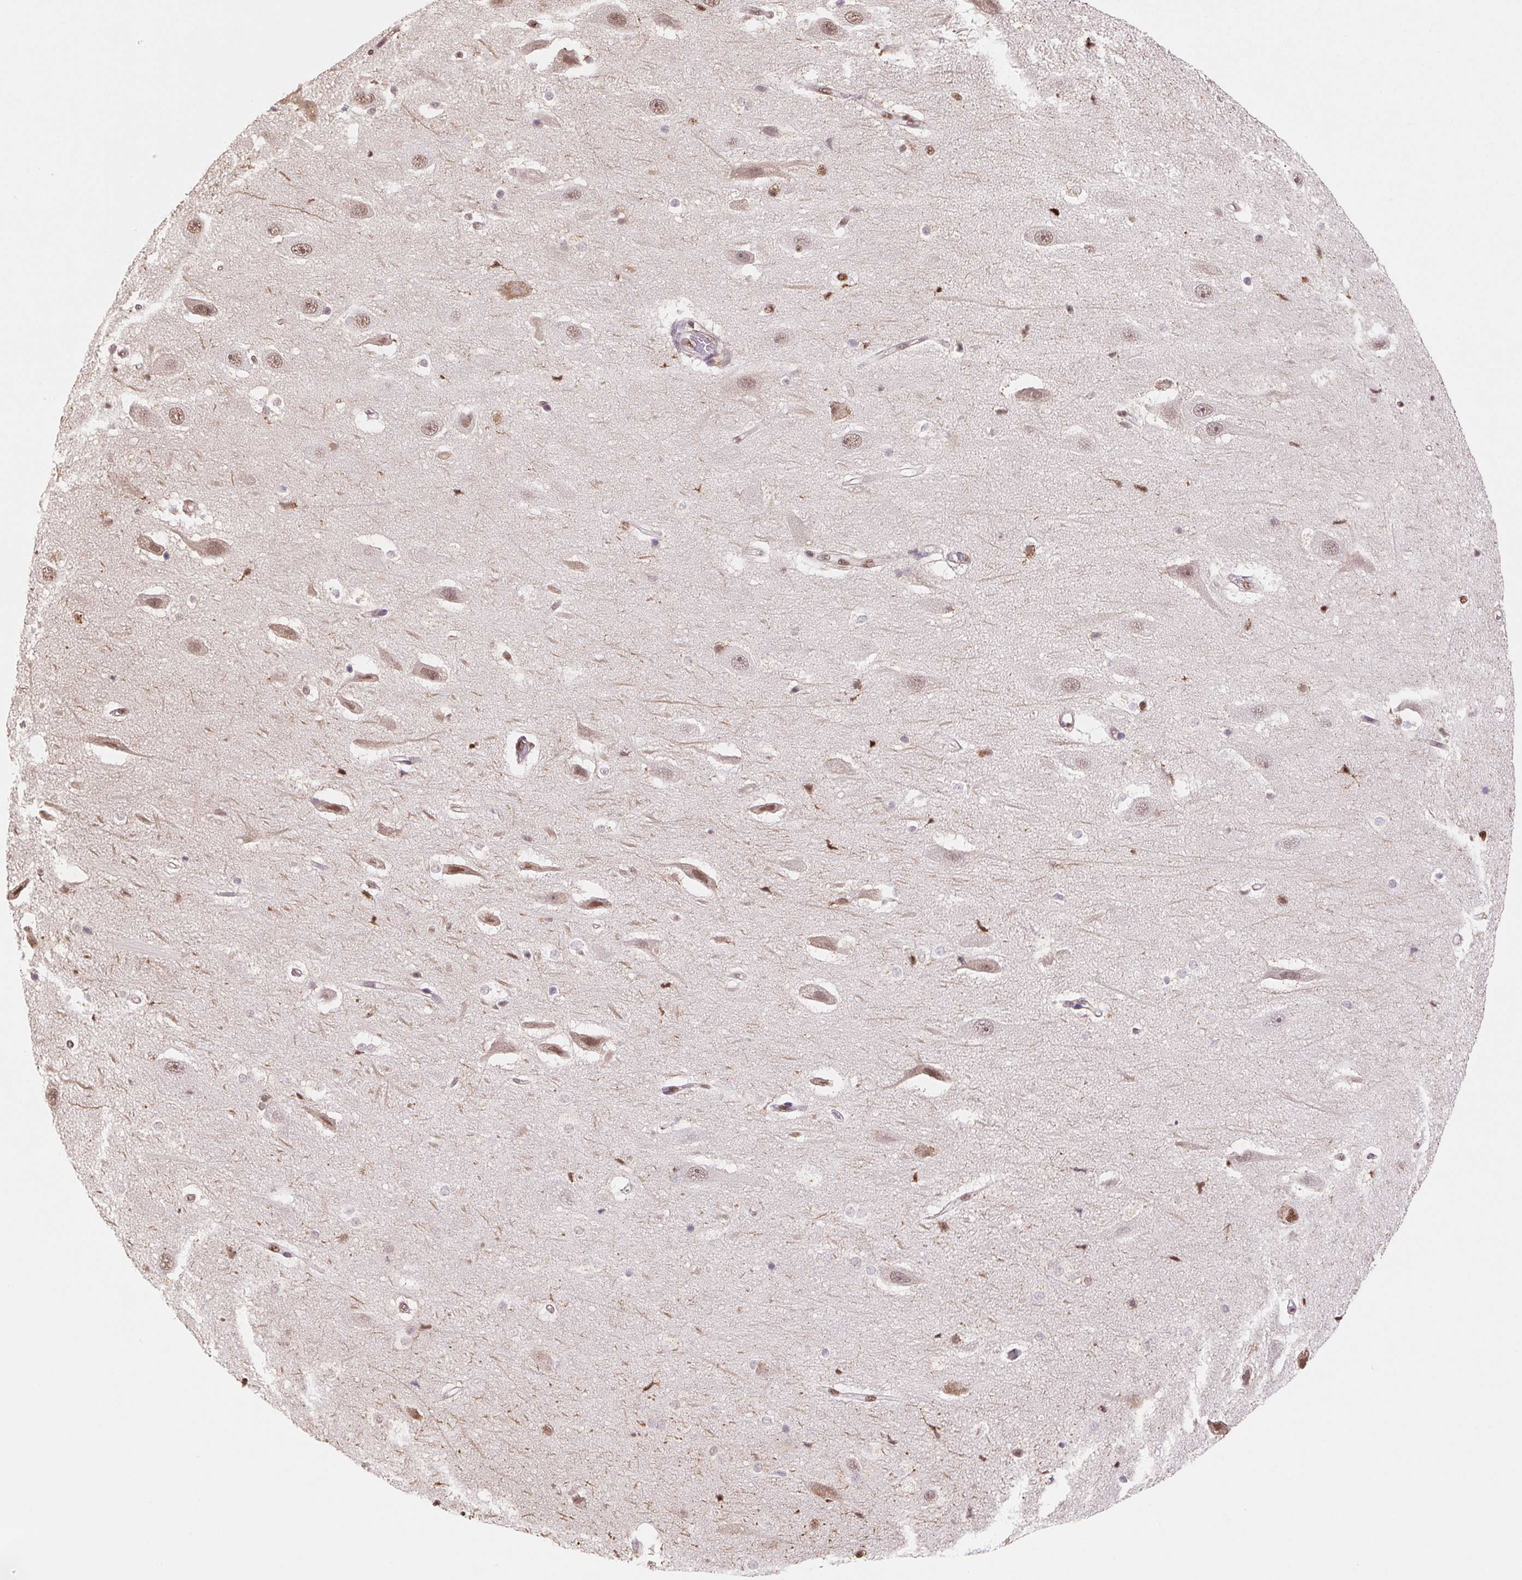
{"staining": {"intensity": "strong", "quantity": "25%-75%", "location": "nuclear"}, "tissue": "hippocampus", "cell_type": "Glial cells", "image_type": "normal", "snomed": [{"axis": "morphology", "description": "Normal tissue, NOS"}, {"axis": "topography", "description": "Hippocampus"}], "caption": "DAB (3,3'-diaminobenzidine) immunohistochemical staining of normal human hippocampus reveals strong nuclear protein positivity in approximately 25%-75% of glial cells. (DAB = brown stain, brightfield microscopy at high magnification).", "gene": "SETSIP", "patient": {"sex": "male", "age": 26}}